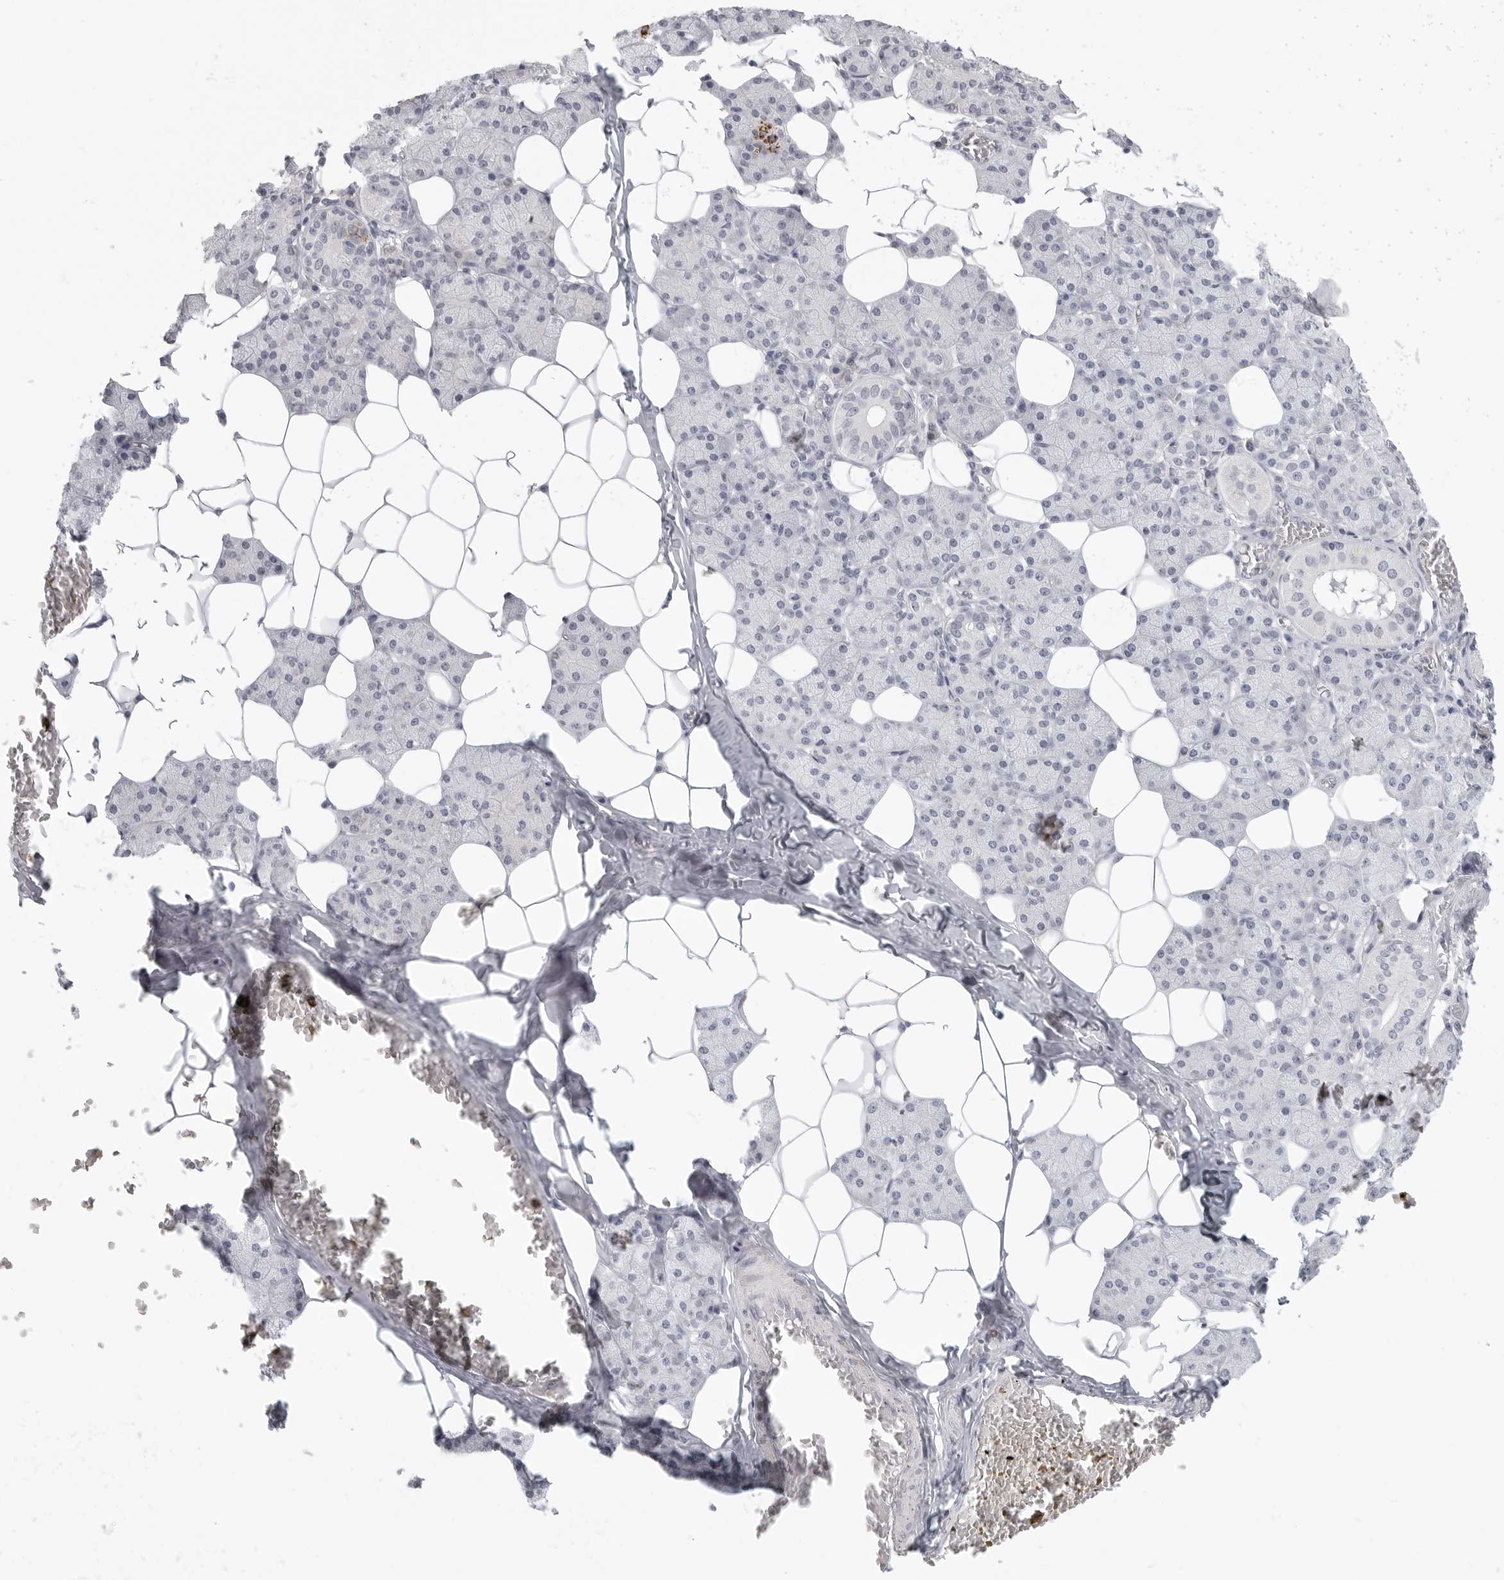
{"staining": {"intensity": "strong", "quantity": "<25%", "location": "cytoplasmic/membranous"}, "tissue": "salivary gland", "cell_type": "Glandular cells", "image_type": "normal", "snomed": [{"axis": "morphology", "description": "Normal tissue, NOS"}, {"axis": "topography", "description": "Salivary gland"}], "caption": "Protein staining of benign salivary gland shows strong cytoplasmic/membranous staining in about <25% of glandular cells. The protein of interest is stained brown, and the nuclei are stained in blue (DAB (3,3'-diaminobenzidine) IHC with brightfield microscopy, high magnification).", "gene": "HMGCS2", "patient": {"sex": "female", "age": 33}}